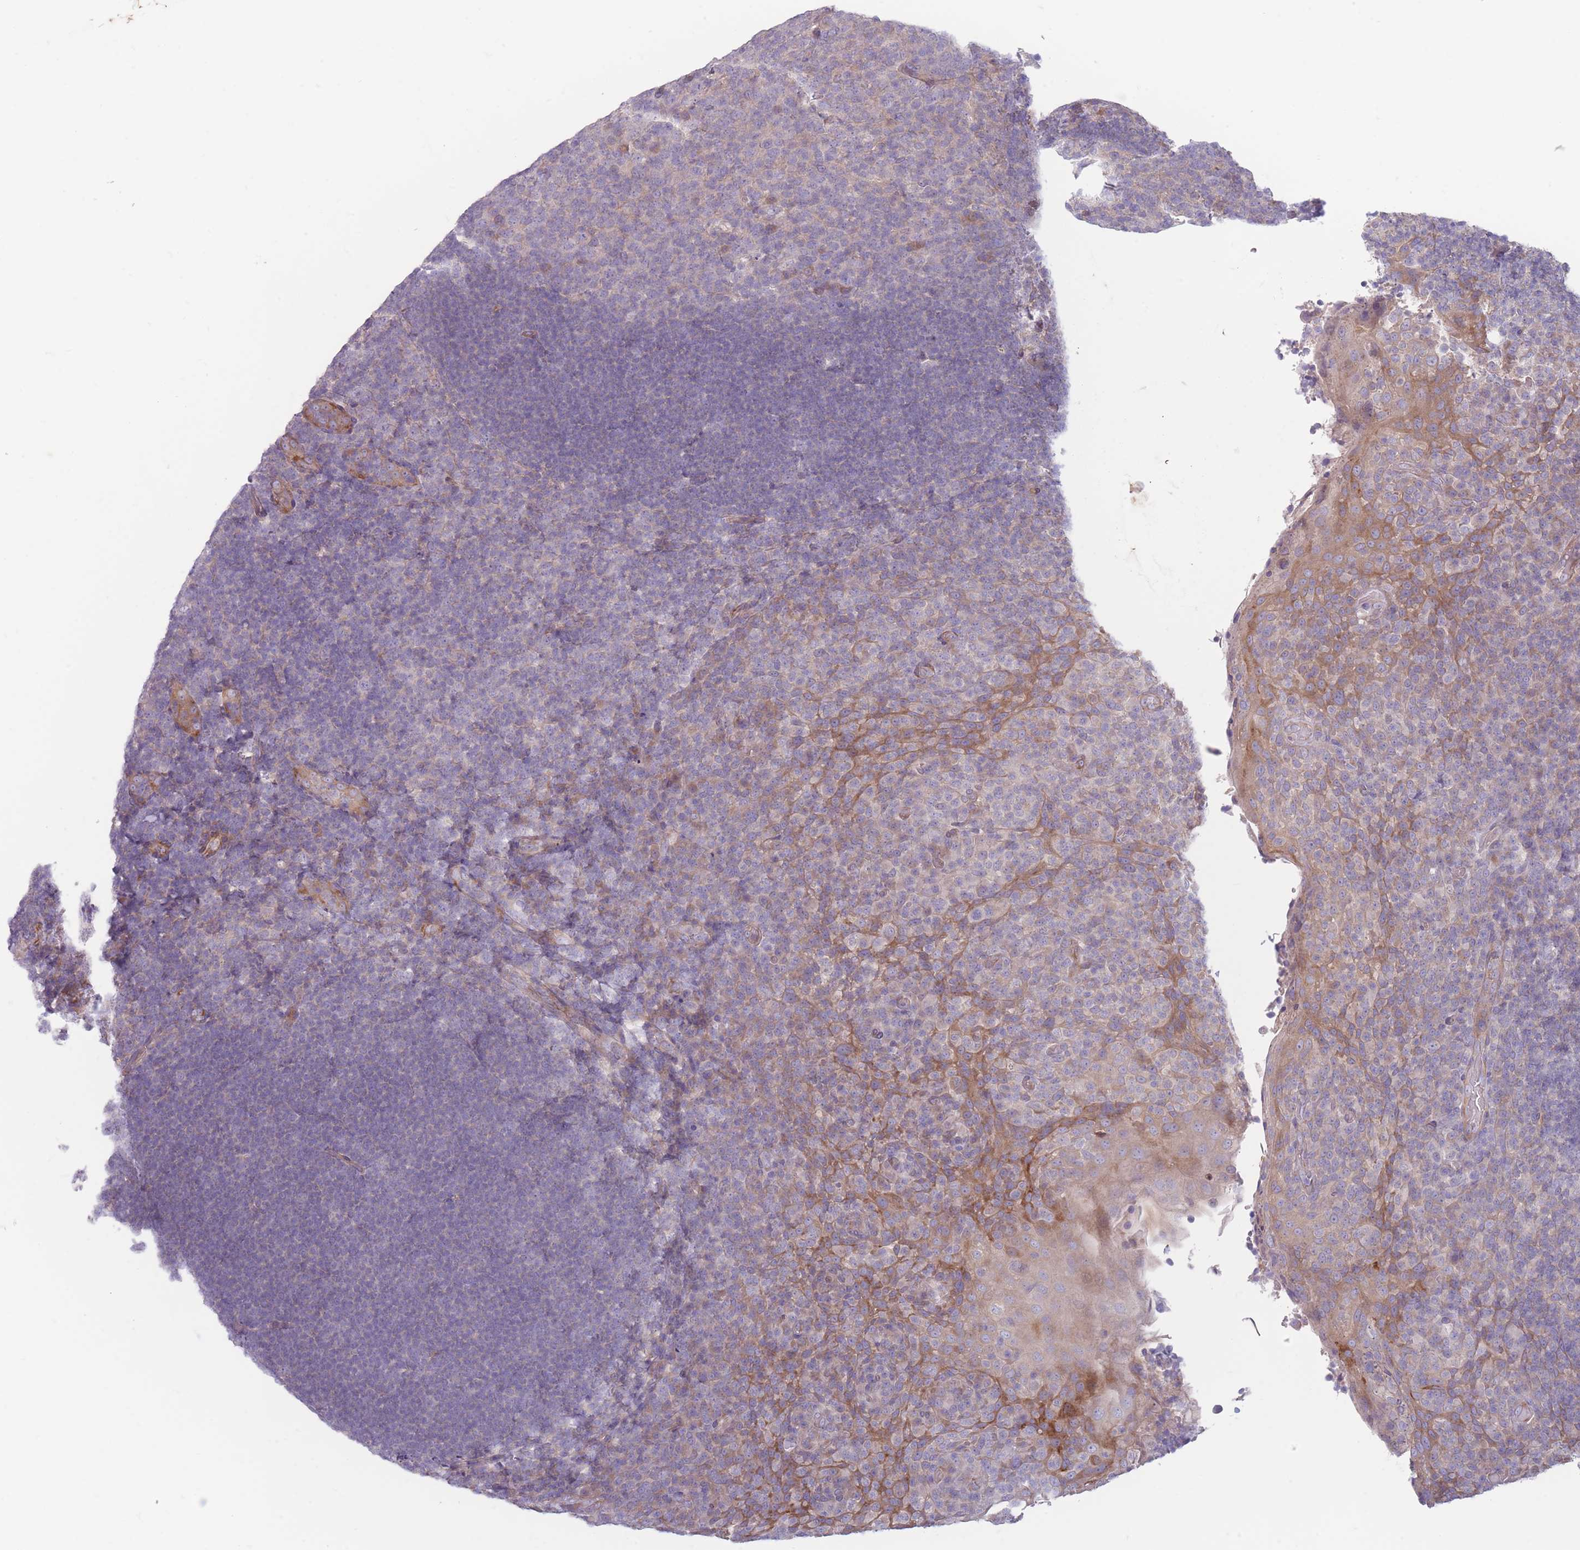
{"staining": {"intensity": "negative", "quantity": "none", "location": "none"}, "tissue": "tonsil", "cell_type": "Germinal center cells", "image_type": "normal", "snomed": [{"axis": "morphology", "description": "Normal tissue, NOS"}, {"axis": "topography", "description": "Tonsil"}], "caption": "Tonsil was stained to show a protein in brown. There is no significant staining in germinal center cells. (DAB (3,3'-diaminobenzidine) immunohistochemistry (IHC) with hematoxylin counter stain).", "gene": "PNPLA5", "patient": {"sex": "female", "age": 10}}